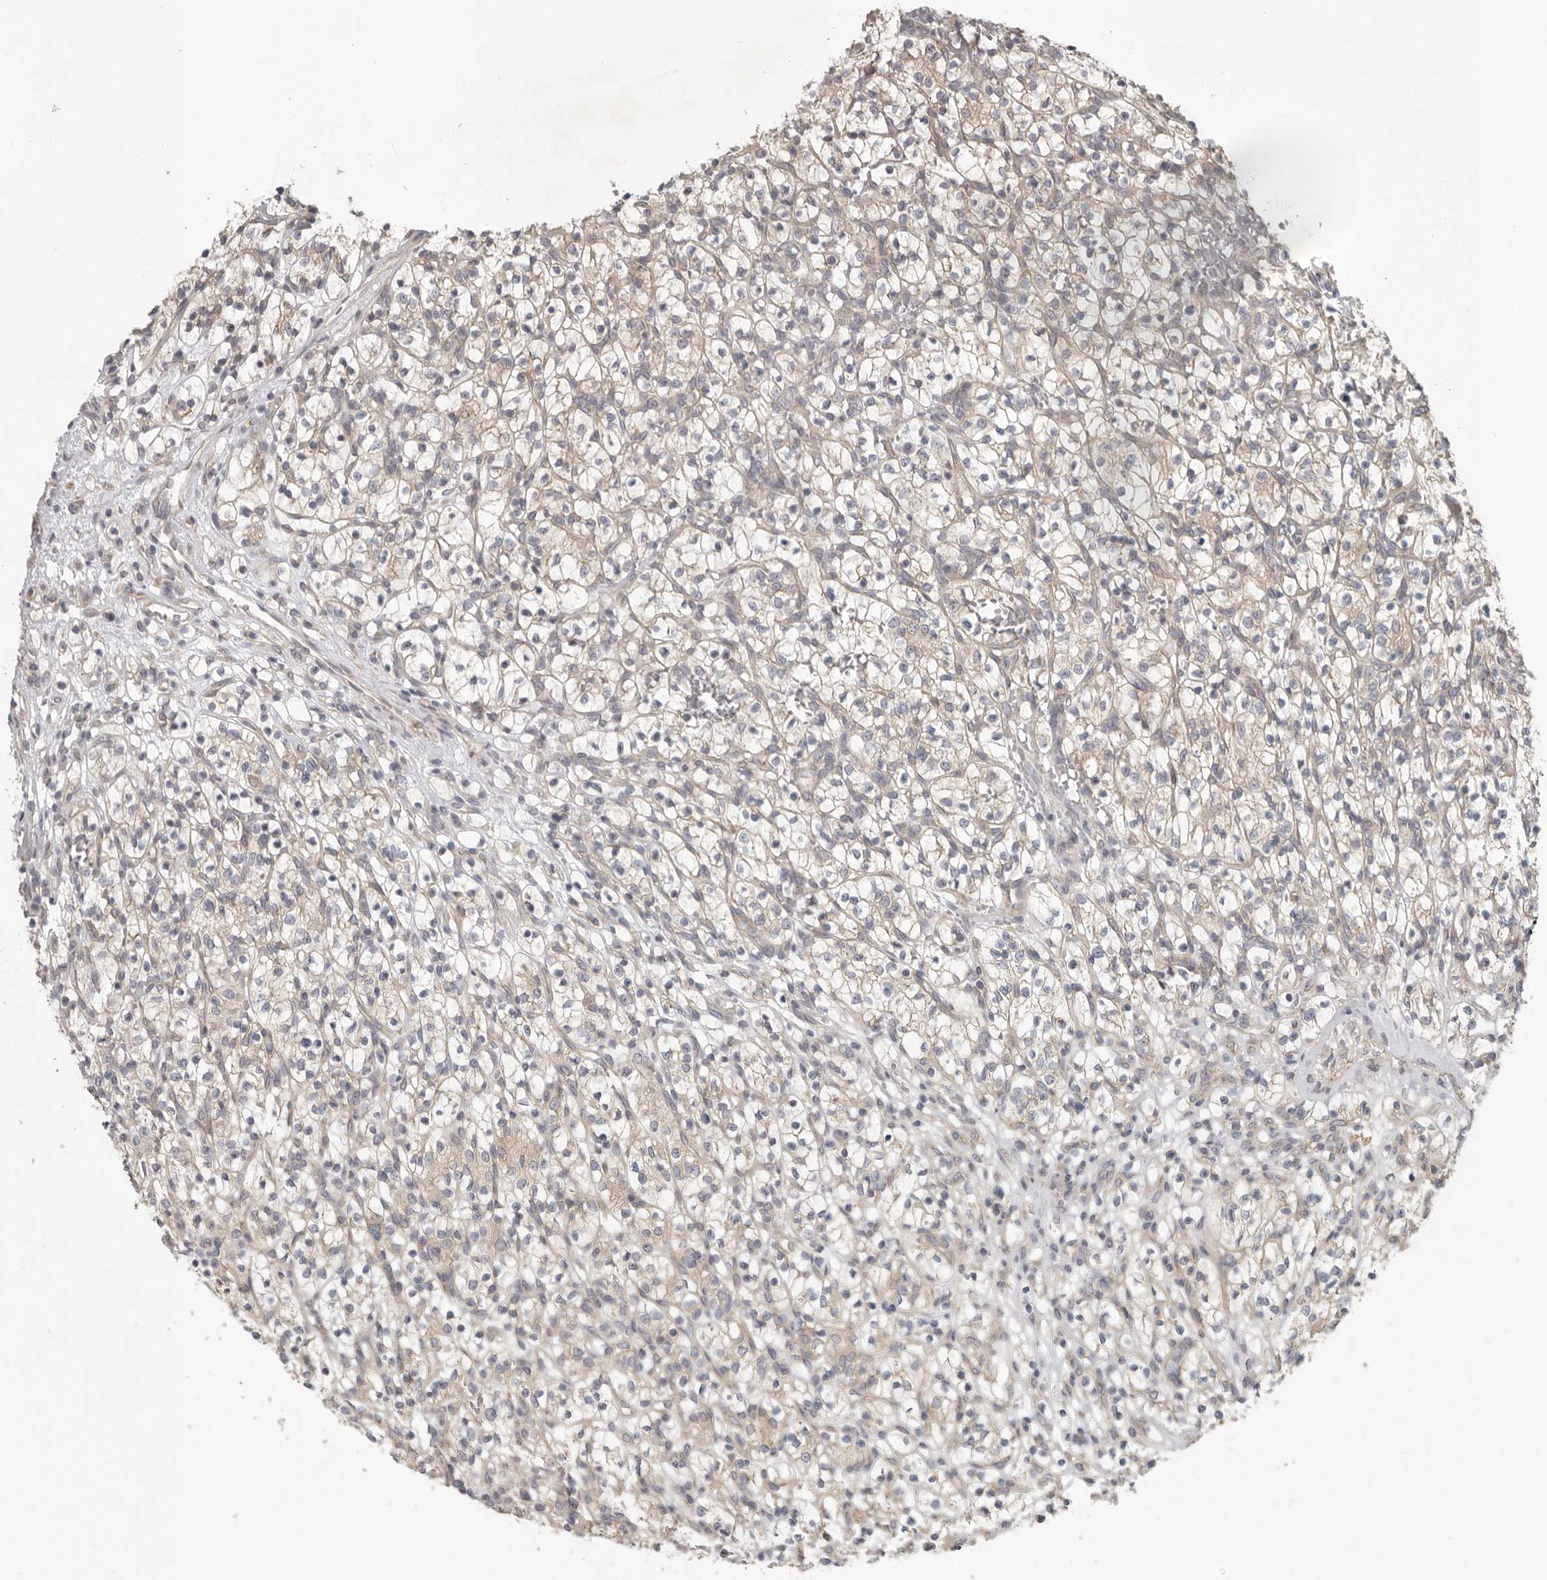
{"staining": {"intensity": "weak", "quantity": ">75%", "location": "cytoplasmic/membranous"}, "tissue": "renal cancer", "cell_type": "Tumor cells", "image_type": "cancer", "snomed": [{"axis": "morphology", "description": "Adenocarcinoma, NOS"}, {"axis": "topography", "description": "Kidney"}], "caption": "This is an image of IHC staining of renal cancer (adenocarcinoma), which shows weak positivity in the cytoplasmic/membranous of tumor cells.", "gene": "UNK", "patient": {"sex": "female", "age": 57}}